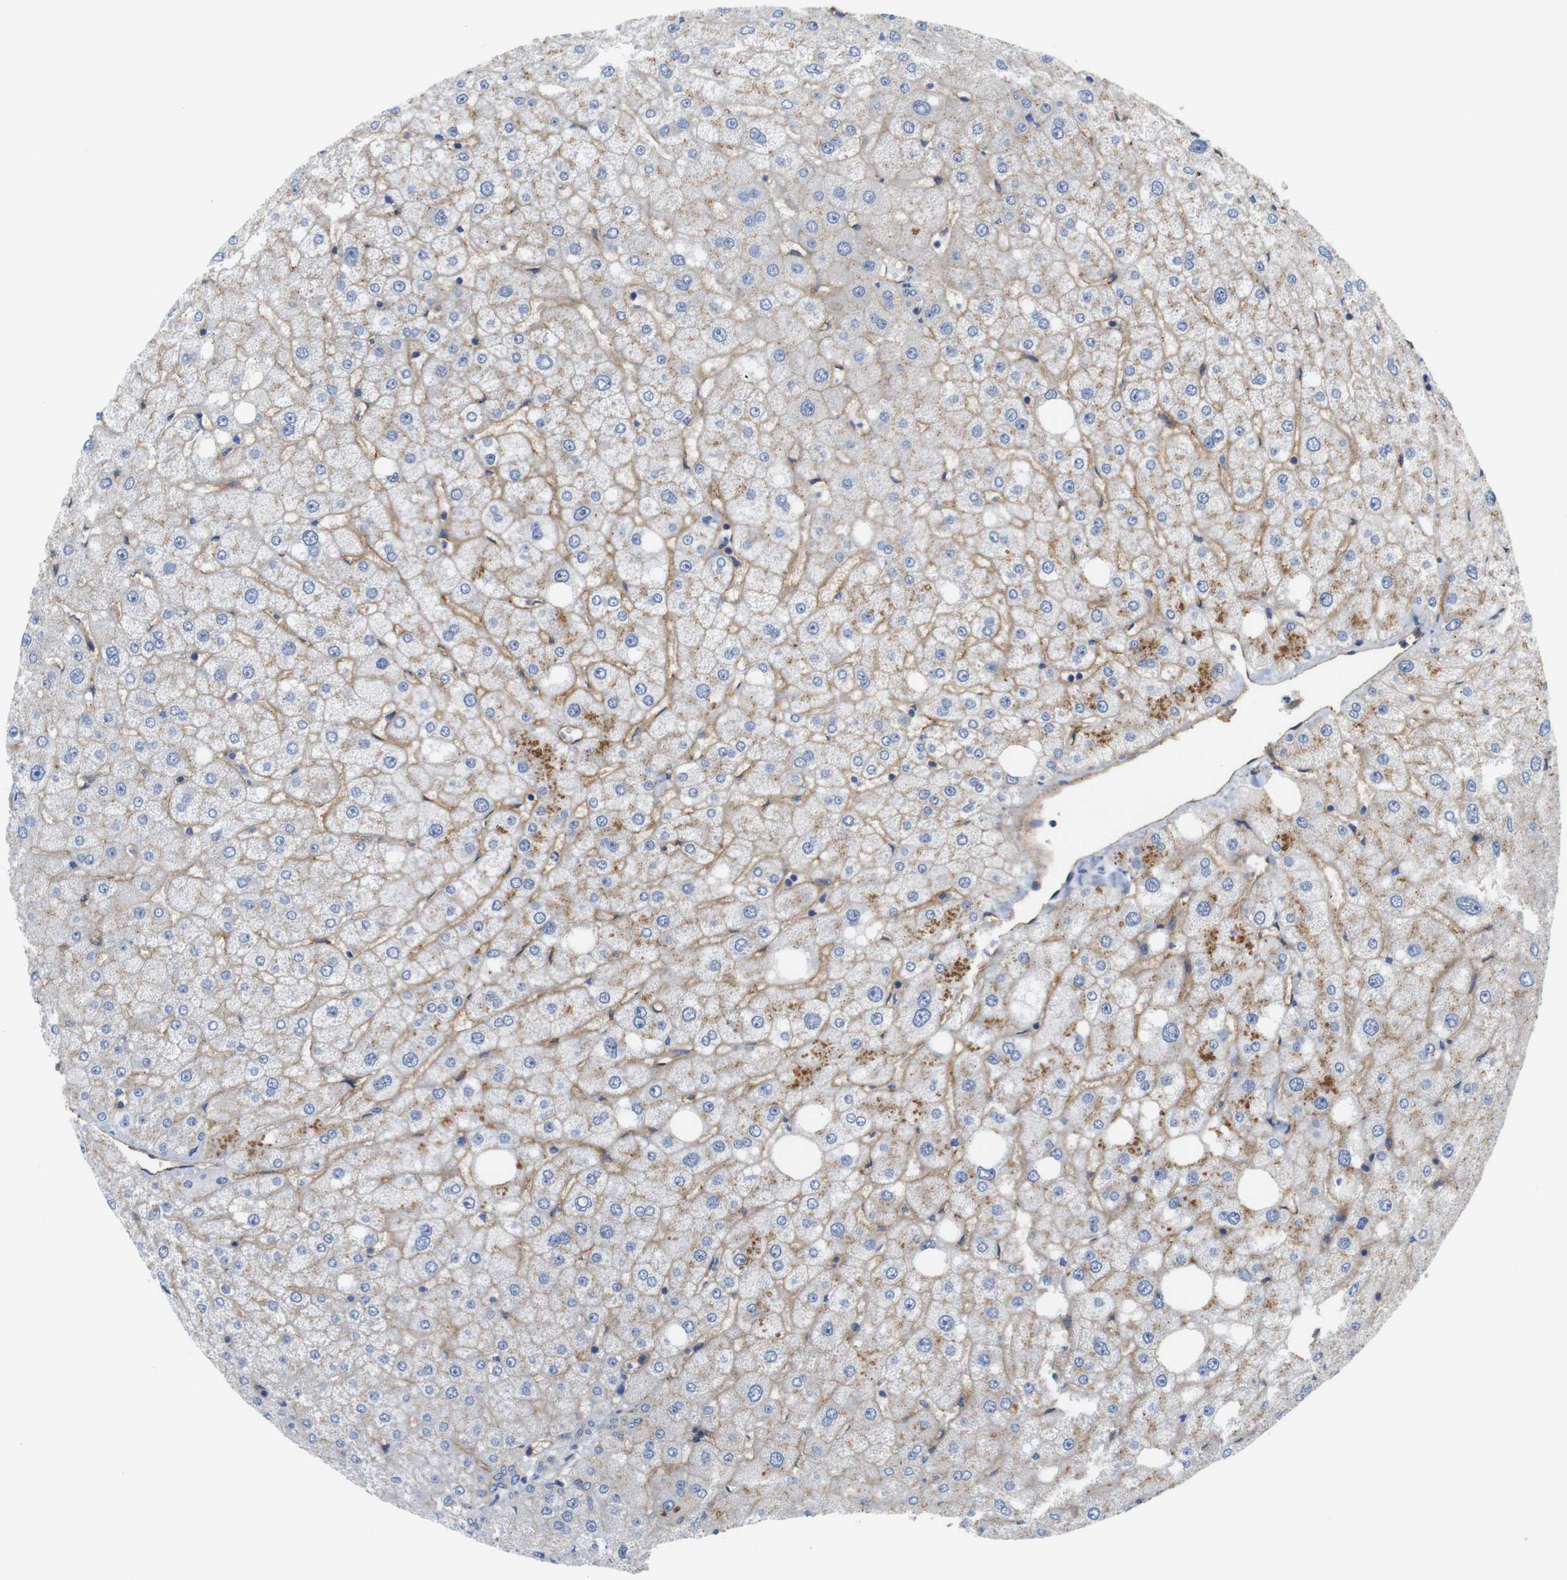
{"staining": {"intensity": "negative", "quantity": "none", "location": "none"}, "tissue": "liver", "cell_type": "Cholangiocytes", "image_type": "normal", "snomed": [{"axis": "morphology", "description": "Normal tissue, NOS"}, {"axis": "topography", "description": "Liver"}], "caption": "Histopathology image shows no significant protein staining in cholangiocytes of unremarkable liver. (DAB (3,3'-diaminobenzidine) immunohistochemistry (IHC) visualized using brightfield microscopy, high magnification).", "gene": "ITGA5", "patient": {"sex": "male", "age": 73}}